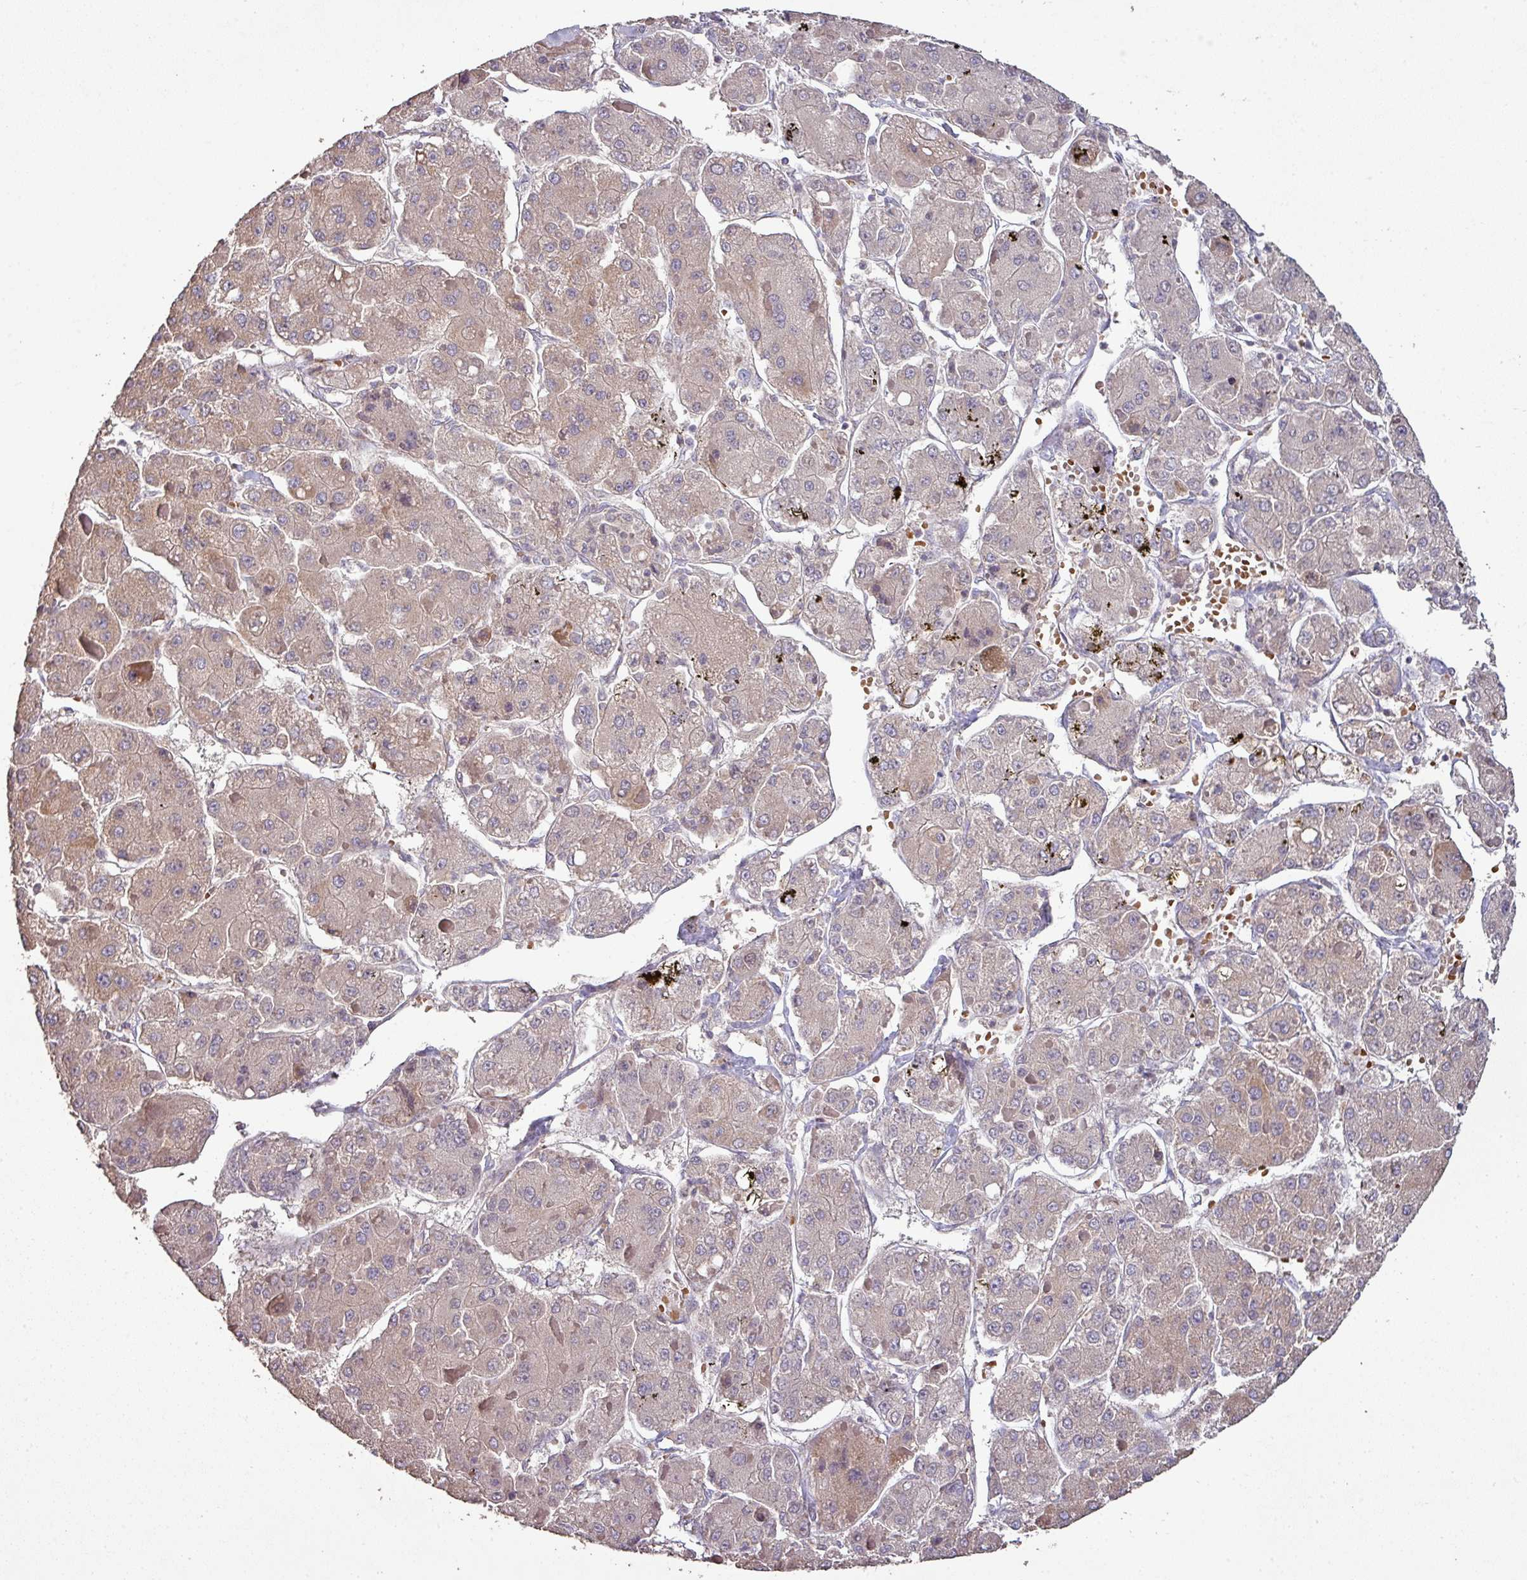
{"staining": {"intensity": "weak", "quantity": "25%-75%", "location": "cytoplasmic/membranous"}, "tissue": "liver cancer", "cell_type": "Tumor cells", "image_type": "cancer", "snomed": [{"axis": "morphology", "description": "Carcinoma, Hepatocellular, NOS"}, {"axis": "topography", "description": "Liver"}], "caption": "Immunohistochemistry image of human liver hepatocellular carcinoma stained for a protein (brown), which demonstrates low levels of weak cytoplasmic/membranous positivity in approximately 25%-75% of tumor cells.", "gene": "RPL23A", "patient": {"sex": "female", "age": 73}}